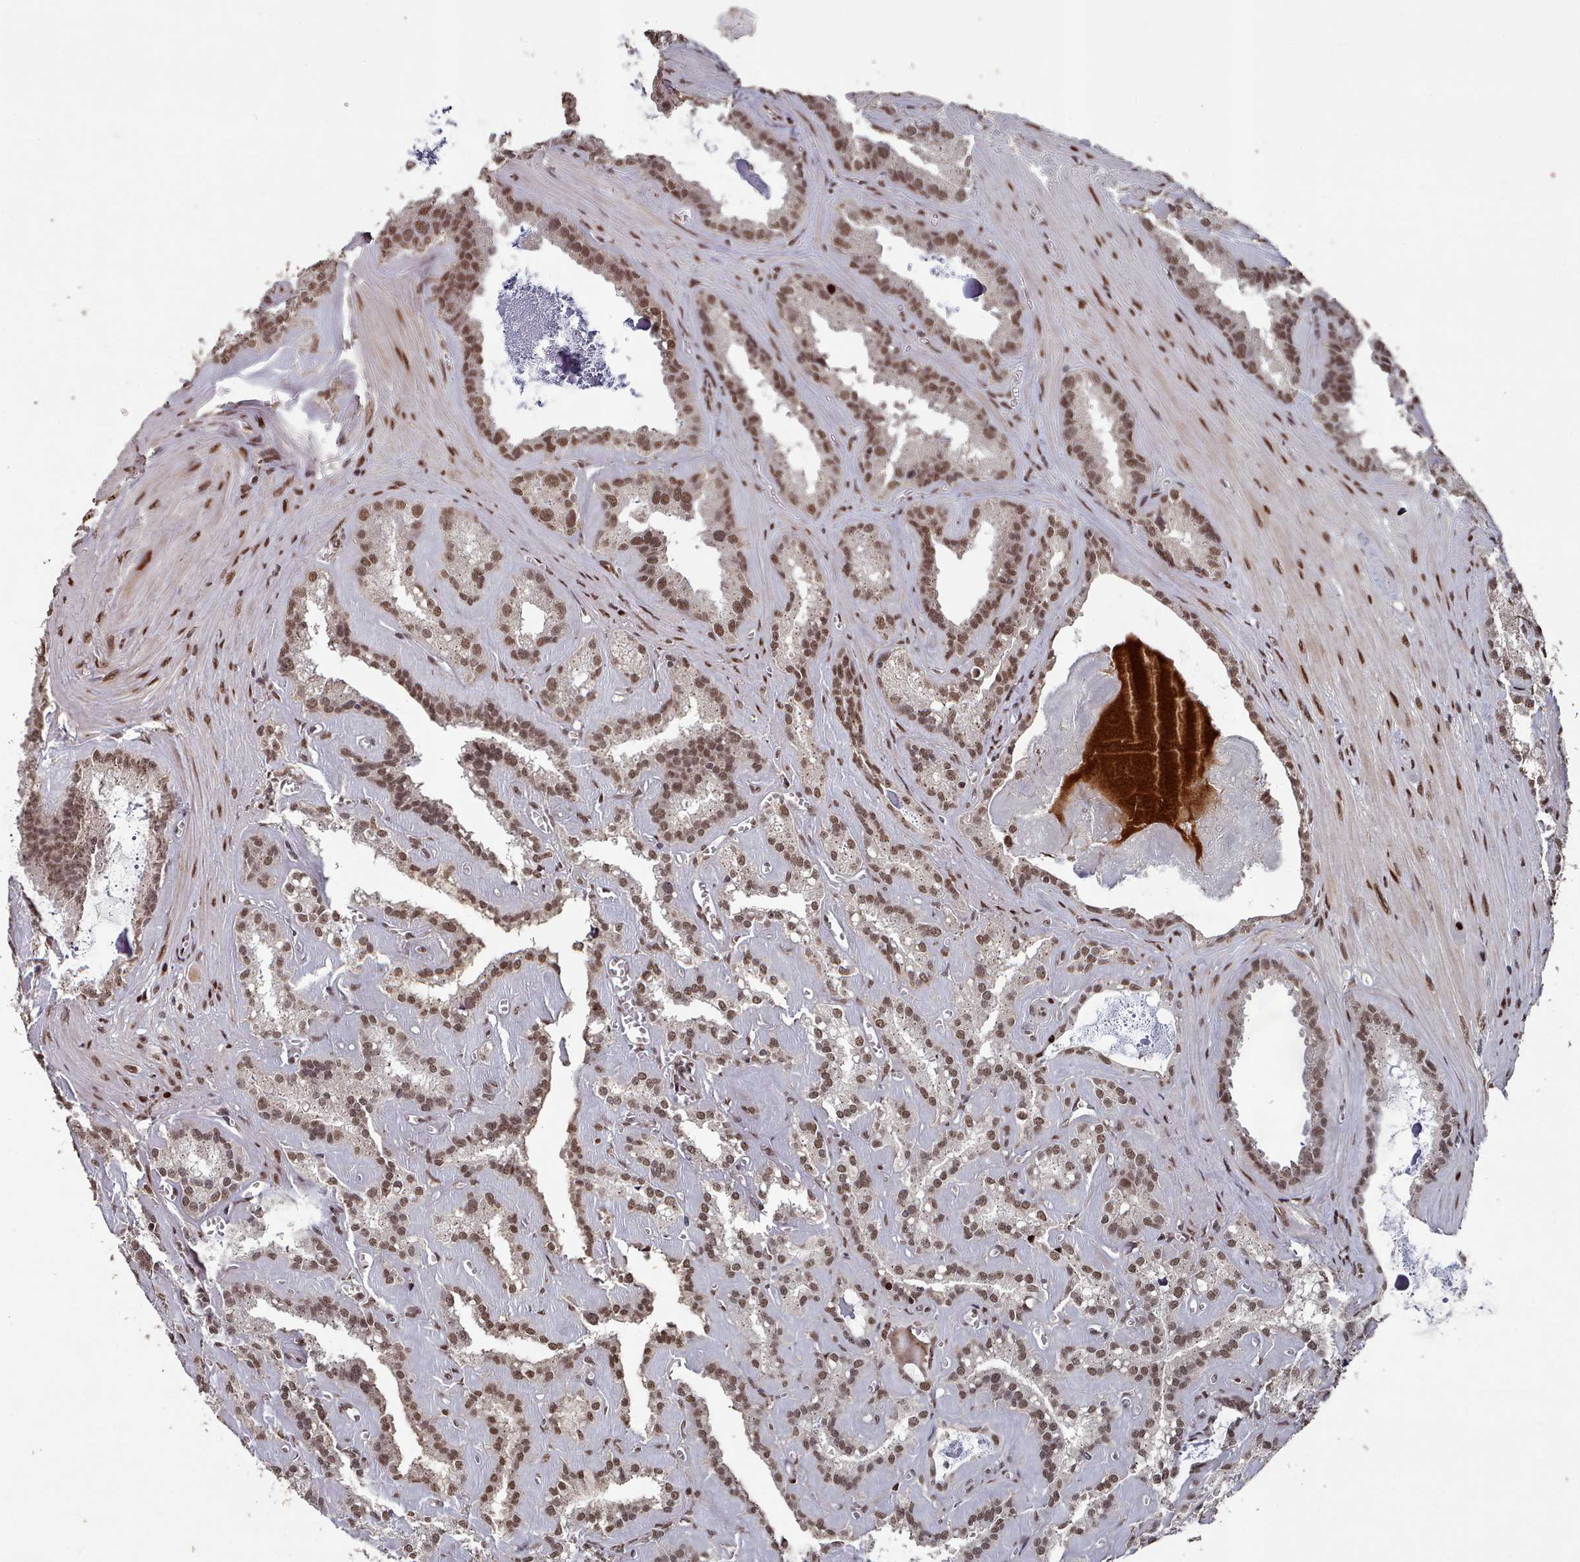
{"staining": {"intensity": "moderate", "quantity": ">75%", "location": "nuclear"}, "tissue": "seminal vesicle", "cell_type": "Glandular cells", "image_type": "normal", "snomed": [{"axis": "morphology", "description": "Normal tissue, NOS"}, {"axis": "topography", "description": "Prostate"}, {"axis": "topography", "description": "Seminal veicle"}], "caption": "DAB (3,3'-diaminobenzidine) immunohistochemical staining of benign human seminal vesicle demonstrates moderate nuclear protein expression in approximately >75% of glandular cells. The staining is performed using DAB (3,3'-diaminobenzidine) brown chromogen to label protein expression. The nuclei are counter-stained blue using hematoxylin.", "gene": "PNRC2", "patient": {"sex": "male", "age": 59}}